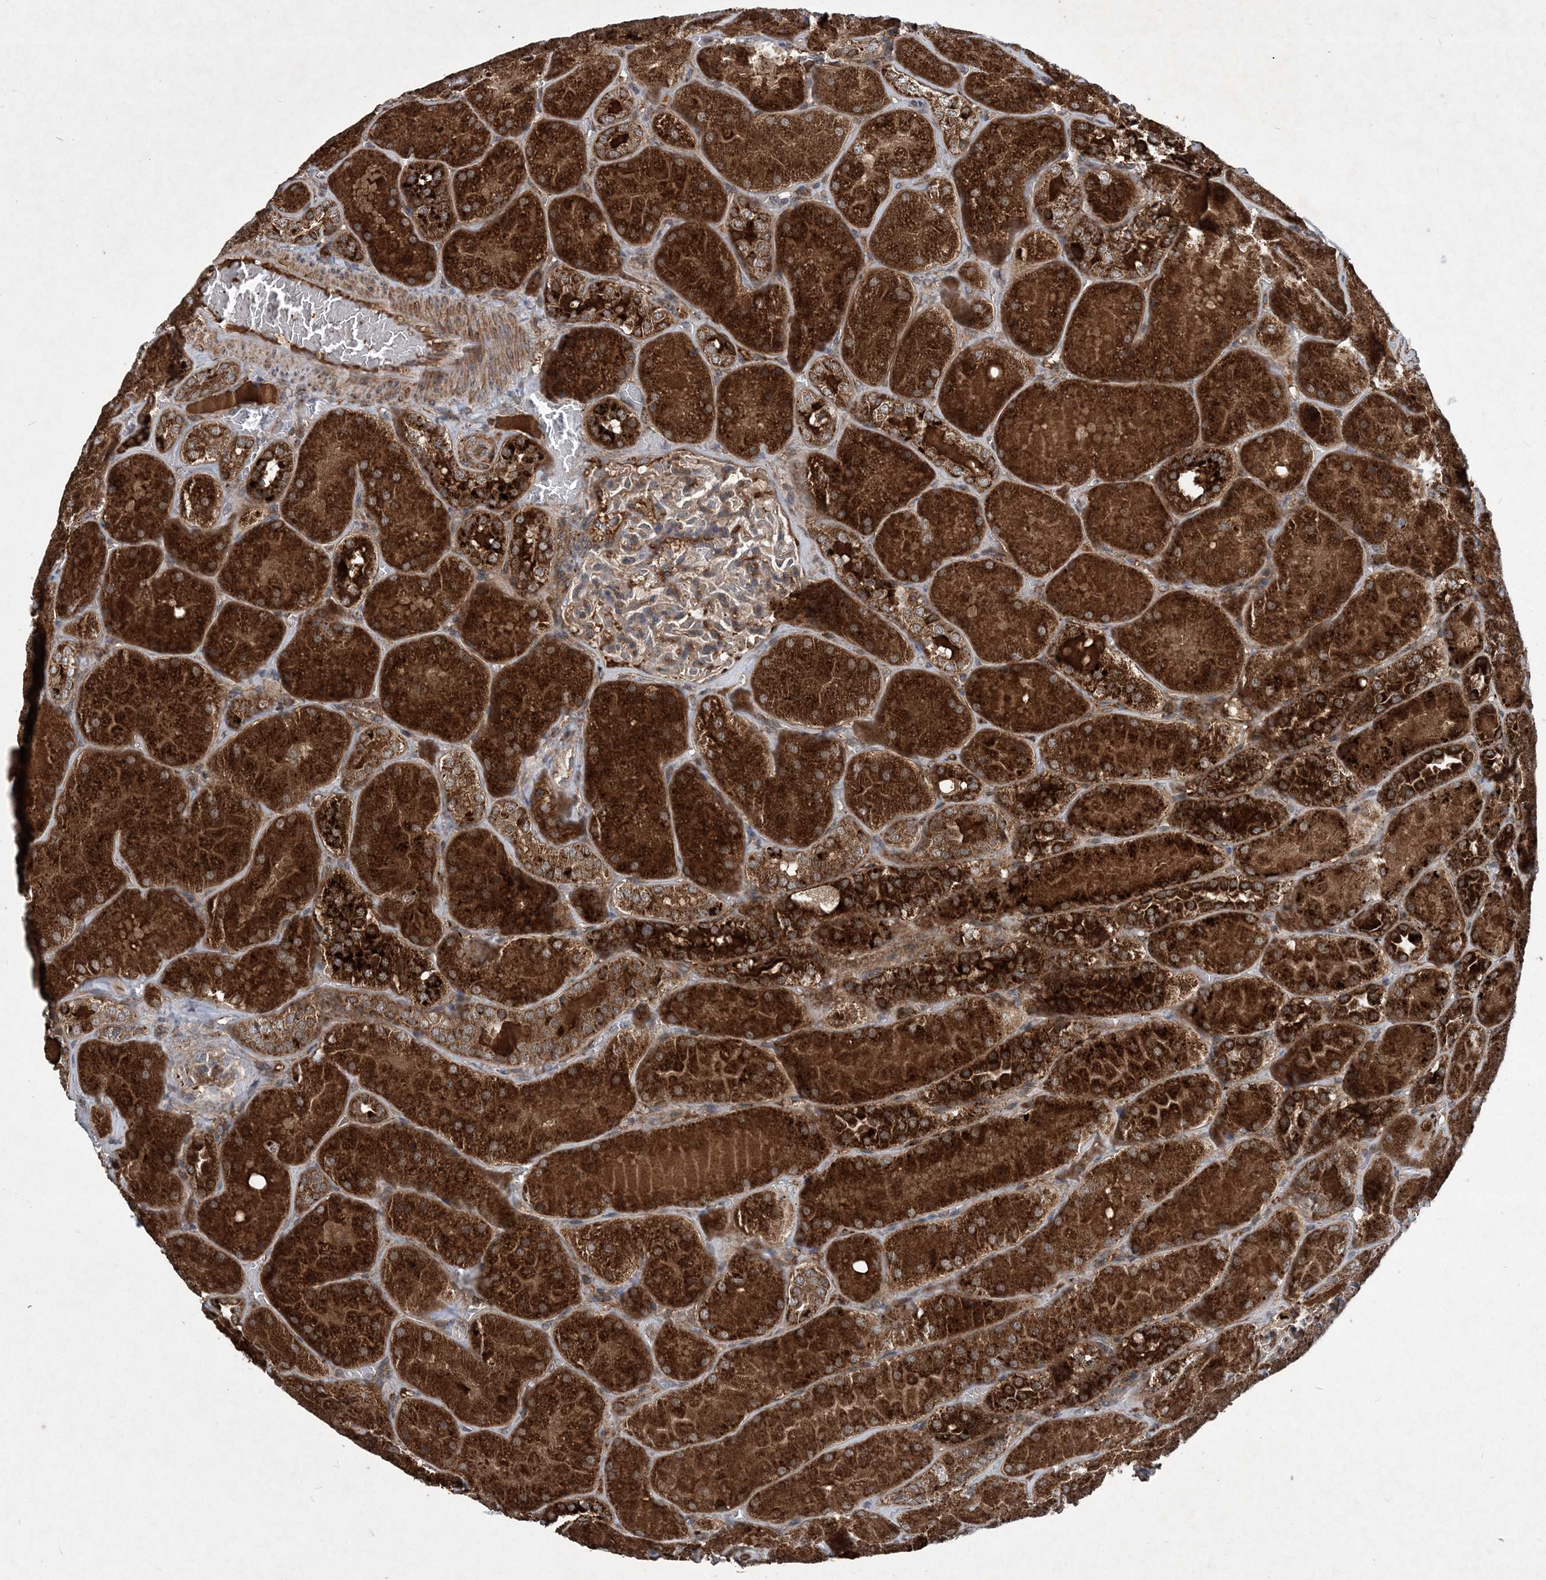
{"staining": {"intensity": "moderate", "quantity": "25%-75%", "location": "cytoplasmic/membranous"}, "tissue": "kidney", "cell_type": "Cells in glomeruli", "image_type": "normal", "snomed": [{"axis": "morphology", "description": "Normal tissue, NOS"}, {"axis": "topography", "description": "Kidney"}], "caption": "Moderate cytoplasmic/membranous protein positivity is identified in approximately 25%-75% of cells in glomeruli in kidney. The staining was performed using DAB (3,3'-diaminobenzidine) to visualize the protein expression in brown, while the nuclei were stained in blue with hematoxylin (Magnification: 20x).", "gene": "NDUFA2", "patient": {"sex": "male", "age": 28}}